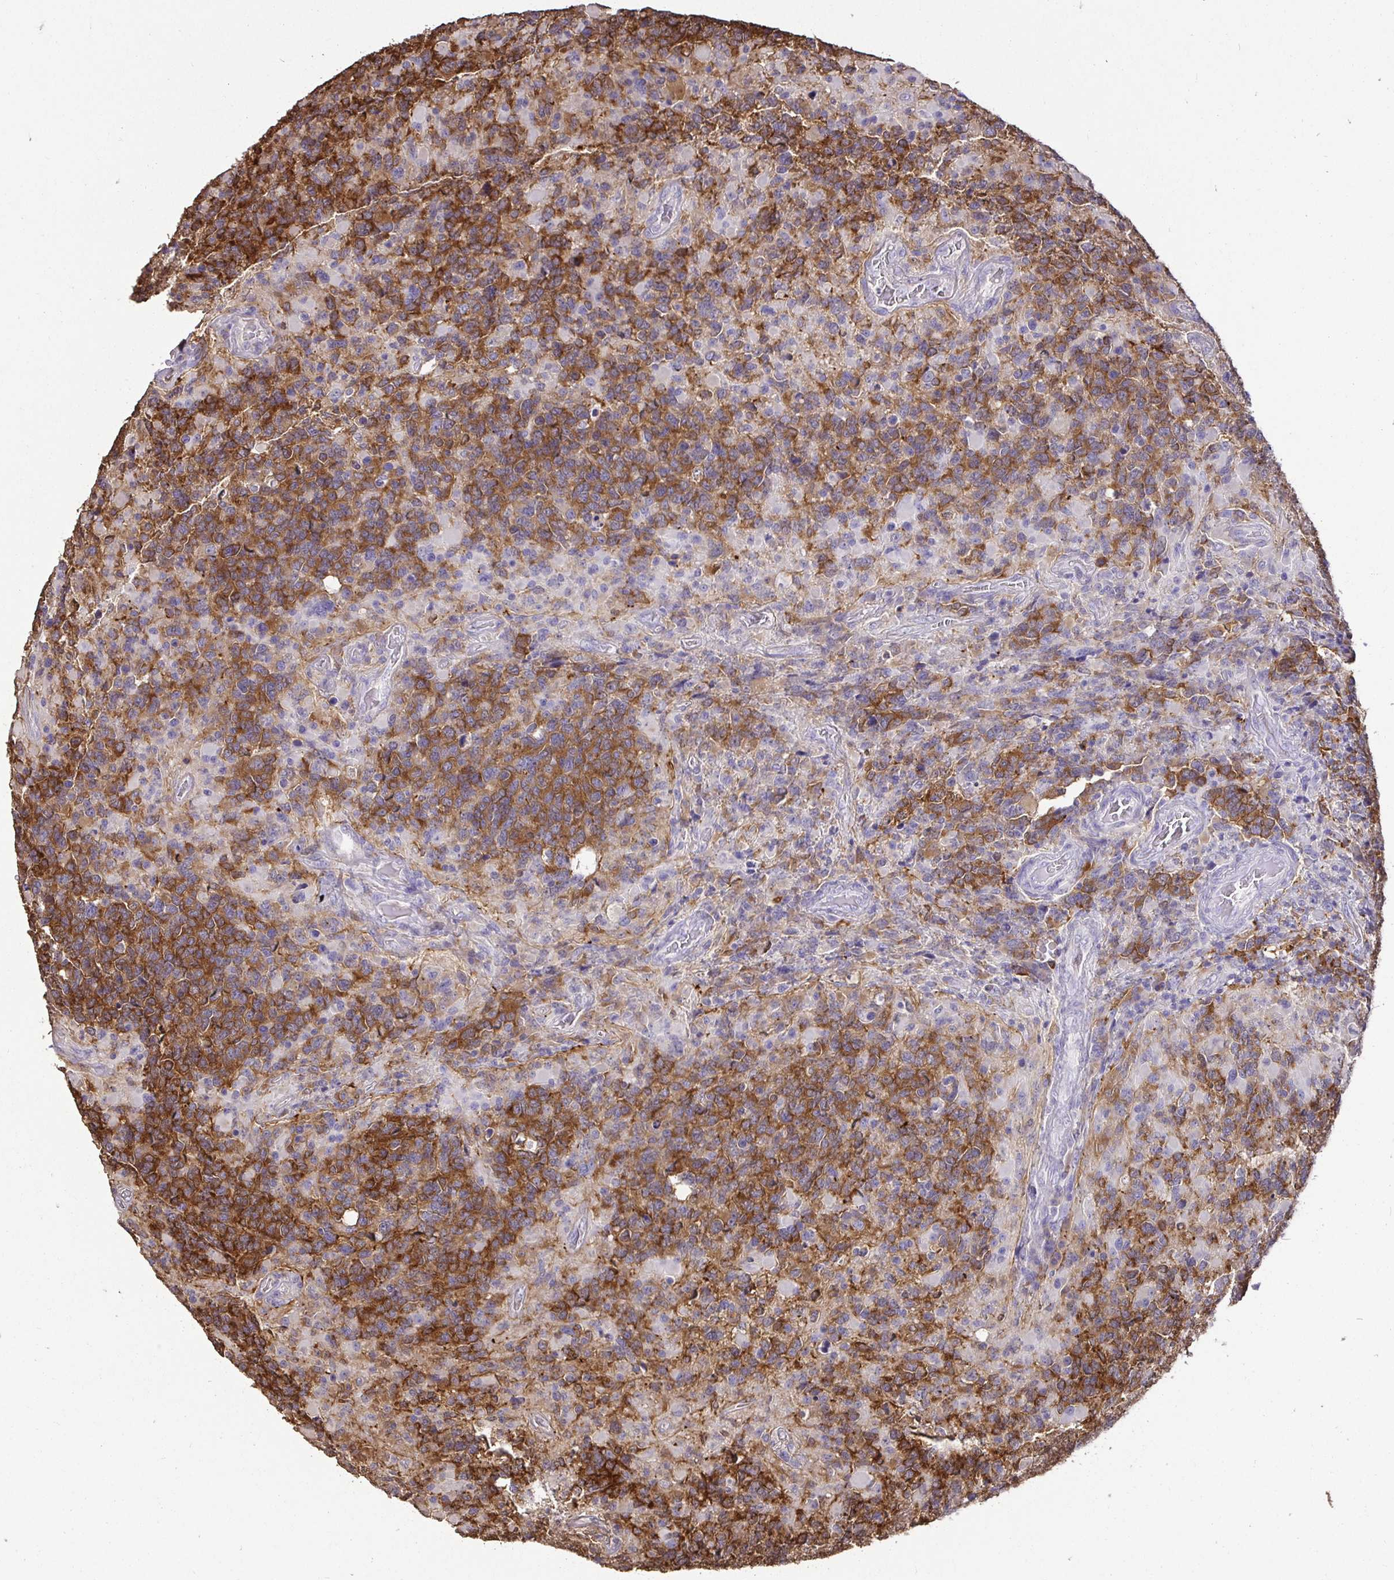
{"staining": {"intensity": "moderate", "quantity": ">75%", "location": "cytoplasmic/membranous"}, "tissue": "glioma", "cell_type": "Tumor cells", "image_type": "cancer", "snomed": [{"axis": "morphology", "description": "Glioma, malignant, High grade"}, {"axis": "topography", "description": "Brain"}], "caption": "A brown stain highlights moderate cytoplasmic/membranous staining of a protein in human malignant glioma (high-grade) tumor cells. The protein of interest is shown in brown color, while the nuclei are stained blue.", "gene": "MAPK8IP3", "patient": {"sex": "female", "age": 40}}